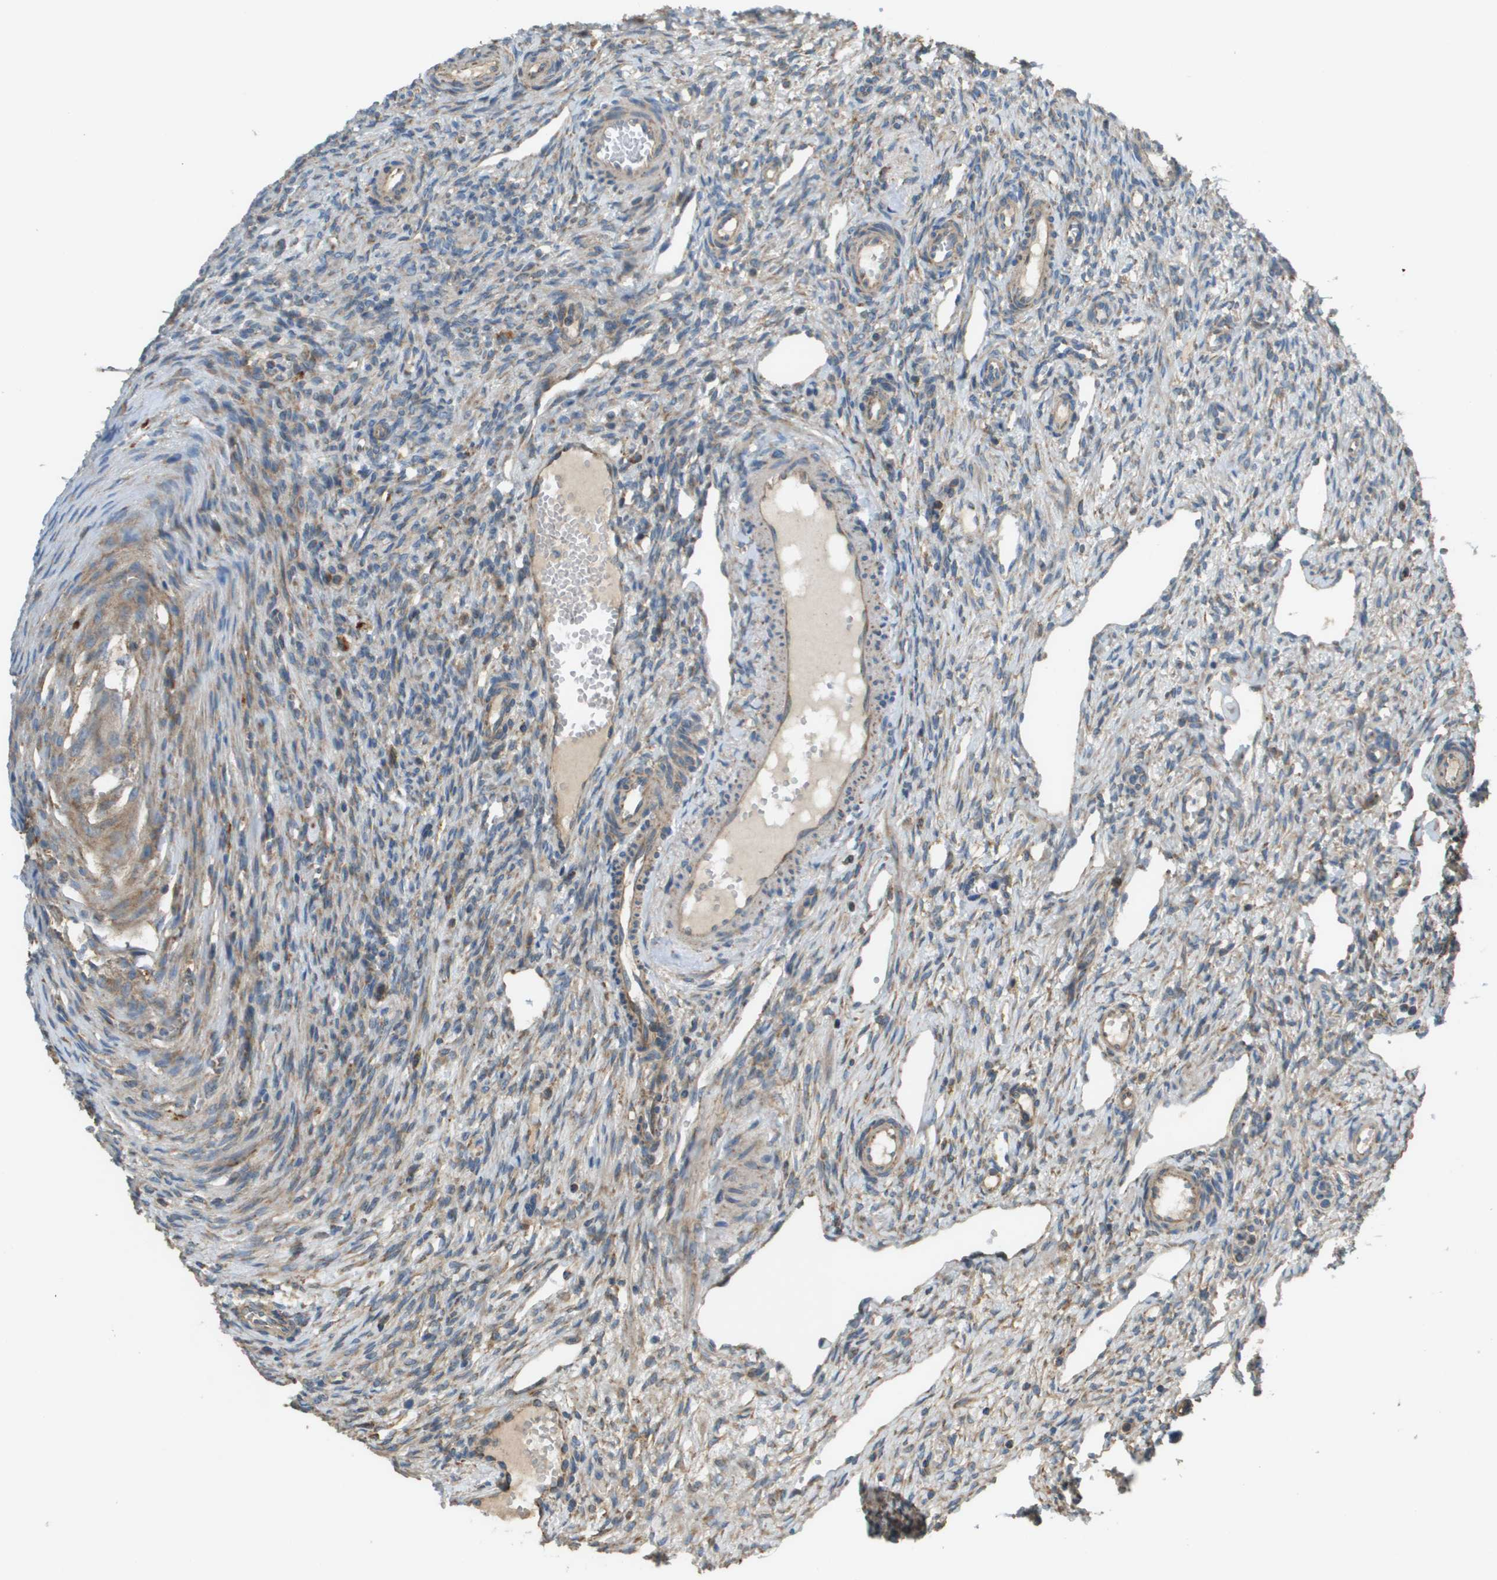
{"staining": {"intensity": "weak", "quantity": ">75%", "location": "cytoplasmic/membranous"}, "tissue": "ovary", "cell_type": "Ovarian stroma cells", "image_type": "normal", "snomed": [{"axis": "morphology", "description": "Normal tissue, NOS"}, {"axis": "topography", "description": "Ovary"}], "caption": "Weak cytoplasmic/membranous staining is present in about >75% of ovarian stroma cells in benign ovary.", "gene": "NRK", "patient": {"sex": "female", "age": 33}}